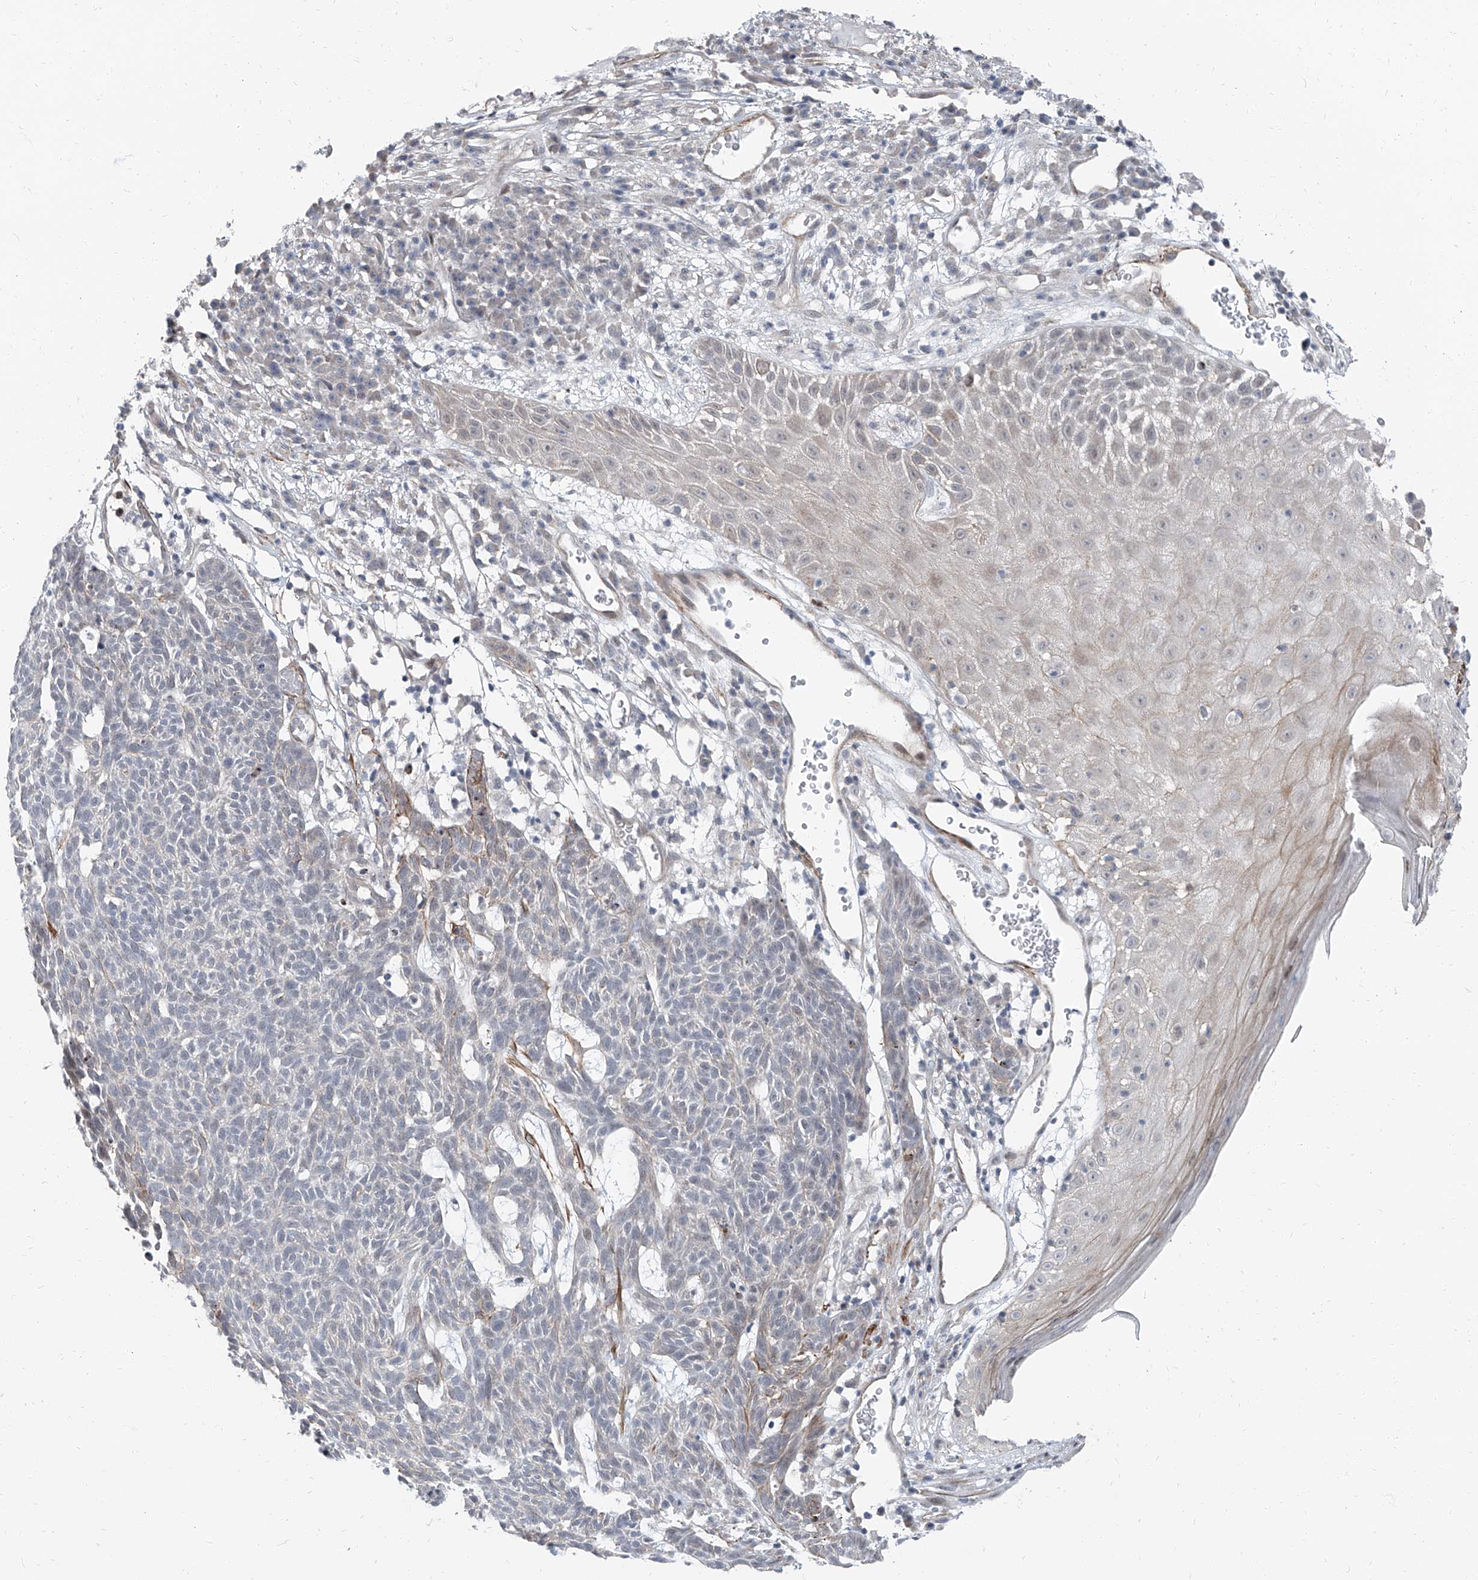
{"staining": {"intensity": "negative", "quantity": "none", "location": "none"}, "tissue": "skin cancer", "cell_type": "Tumor cells", "image_type": "cancer", "snomed": [{"axis": "morphology", "description": "Squamous cell carcinoma, NOS"}, {"axis": "topography", "description": "Skin"}], "caption": "A micrograph of human skin cancer is negative for staining in tumor cells. (DAB (3,3'-diaminobenzidine) immunohistochemistry (IHC) with hematoxylin counter stain).", "gene": "TXLNB", "patient": {"sex": "female", "age": 90}}